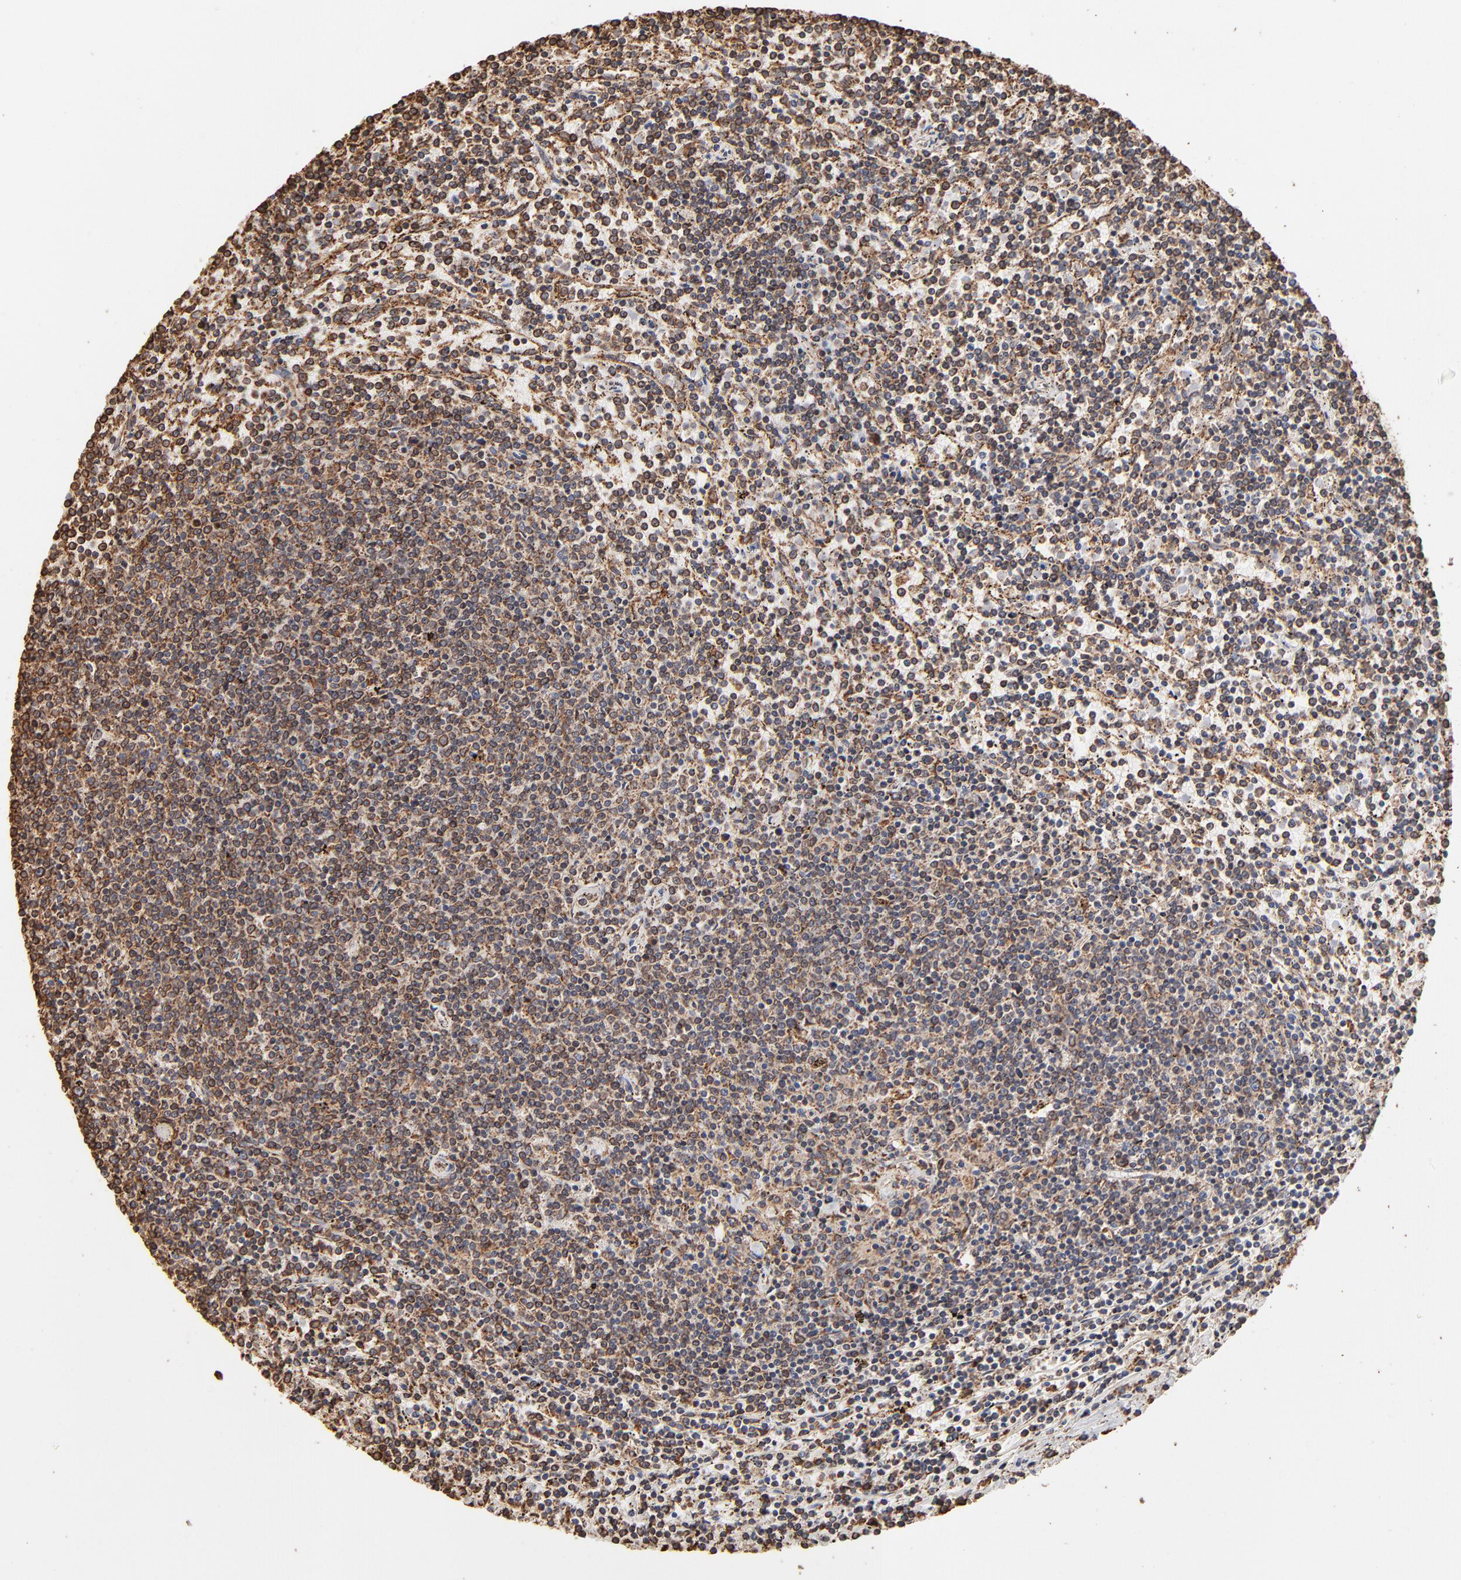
{"staining": {"intensity": "moderate", "quantity": ">75%", "location": "cytoplasmic/membranous"}, "tissue": "lymphoma", "cell_type": "Tumor cells", "image_type": "cancer", "snomed": [{"axis": "morphology", "description": "Malignant lymphoma, non-Hodgkin's type, Low grade"}, {"axis": "topography", "description": "Spleen"}], "caption": "Protein staining reveals moderate cytoplasmic/membranous positivity in approximately >75% of tumor cells in low-grade malignant lymphoma, non-Hodgkin's type.", "gene": "PDIA3", "patient": {"sex": "female", "age": 50}}